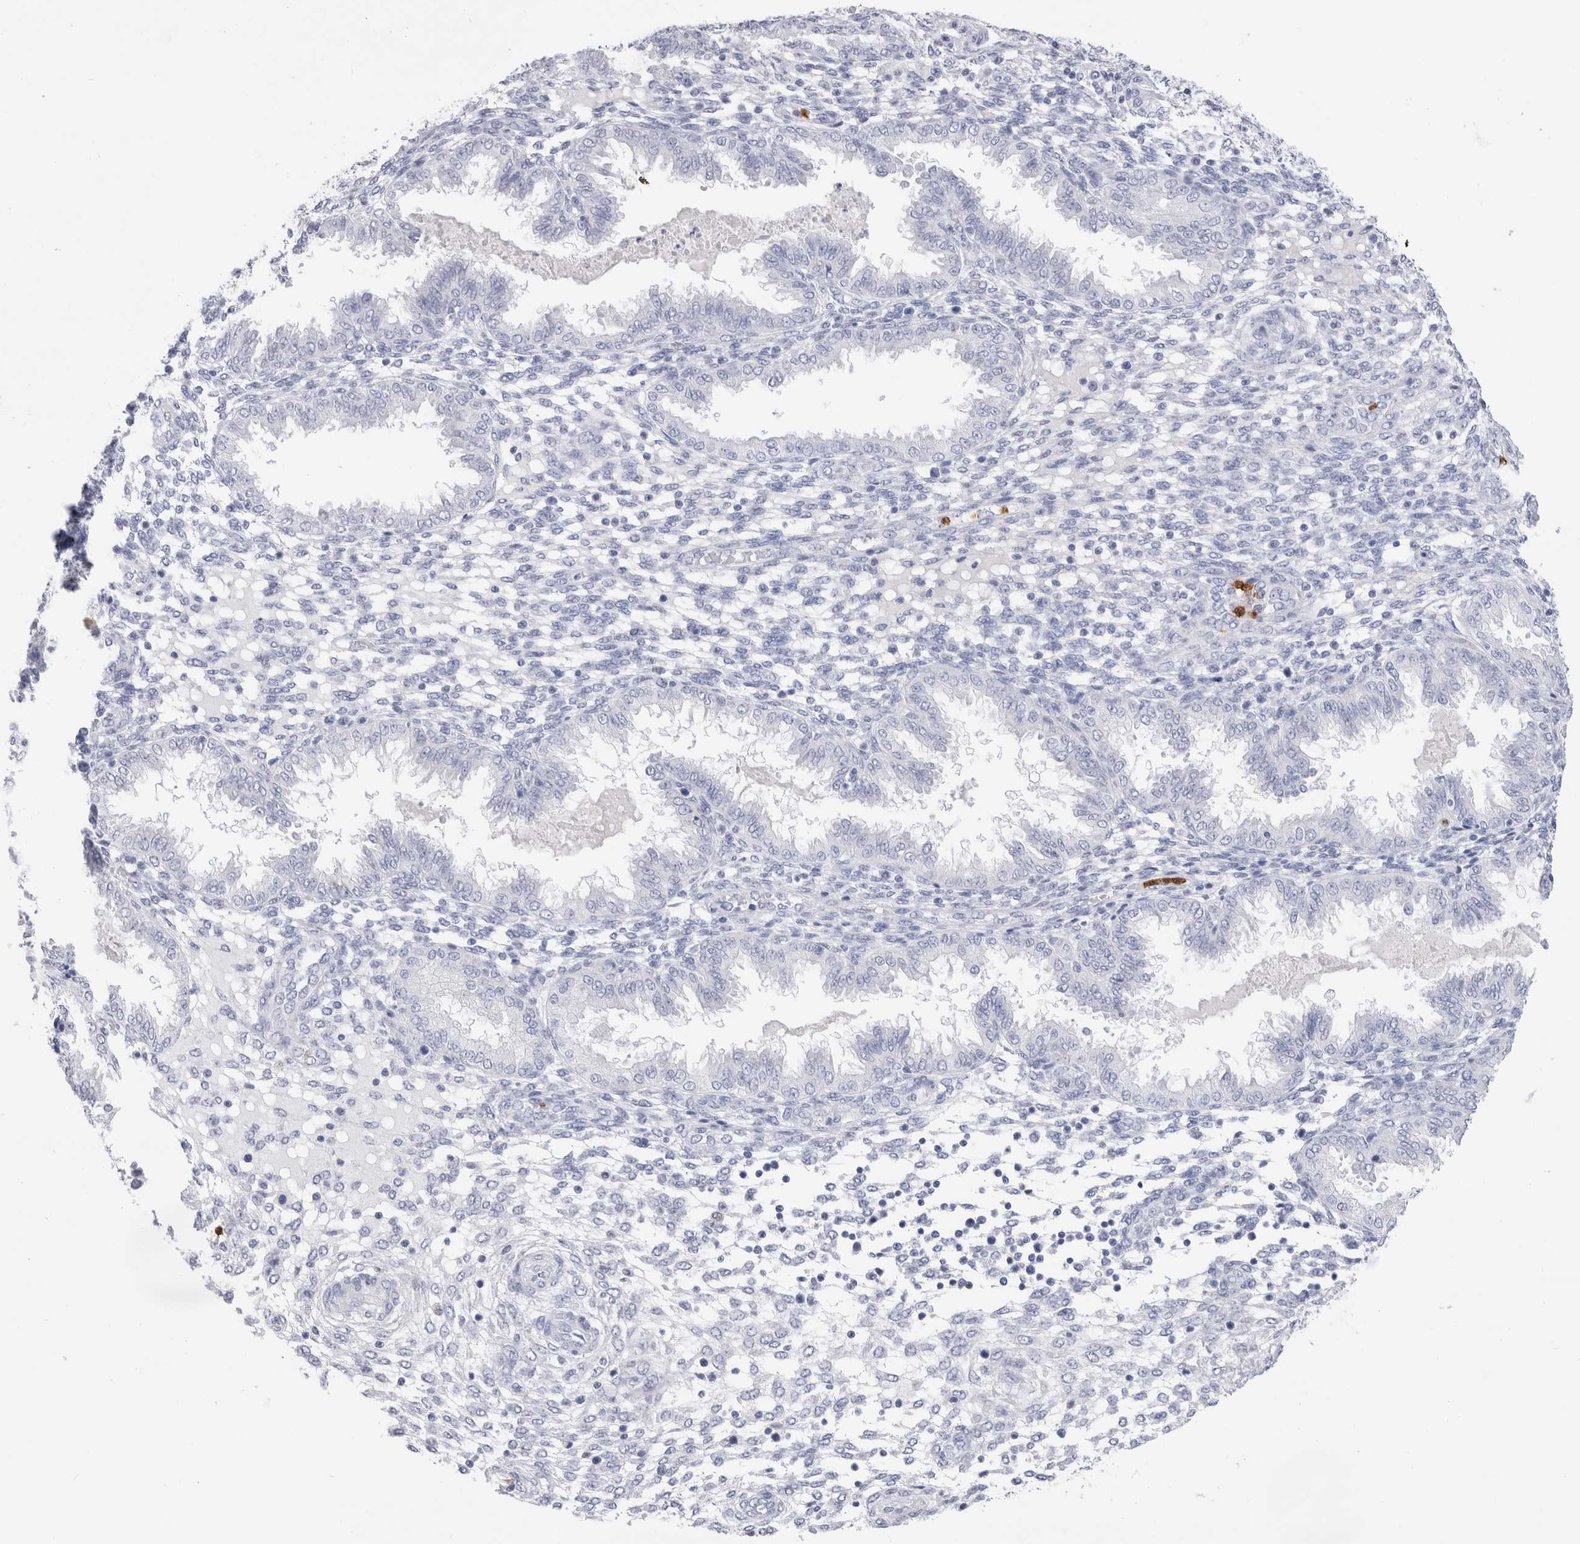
{"staining": {"intensity": "negative", "quantity": "none", "location": "none"}, "tissue": "endometrium", "cell_type": "Cells in endometrial stroma", "image_type": "normal", "snomed": [{"axis": "morphology", "description": "Normal tissue, NOS"}, {"axis": "topography", "description": "Endometrium"}], "caption": "IHC photomicrograph of normal endometrium: endometrium stained with DAB exhibits no significant protein positivity in cells in endometrial stroma.", "gene": "SLC10A5", "patient": {"sex": "female", "age": 33}}